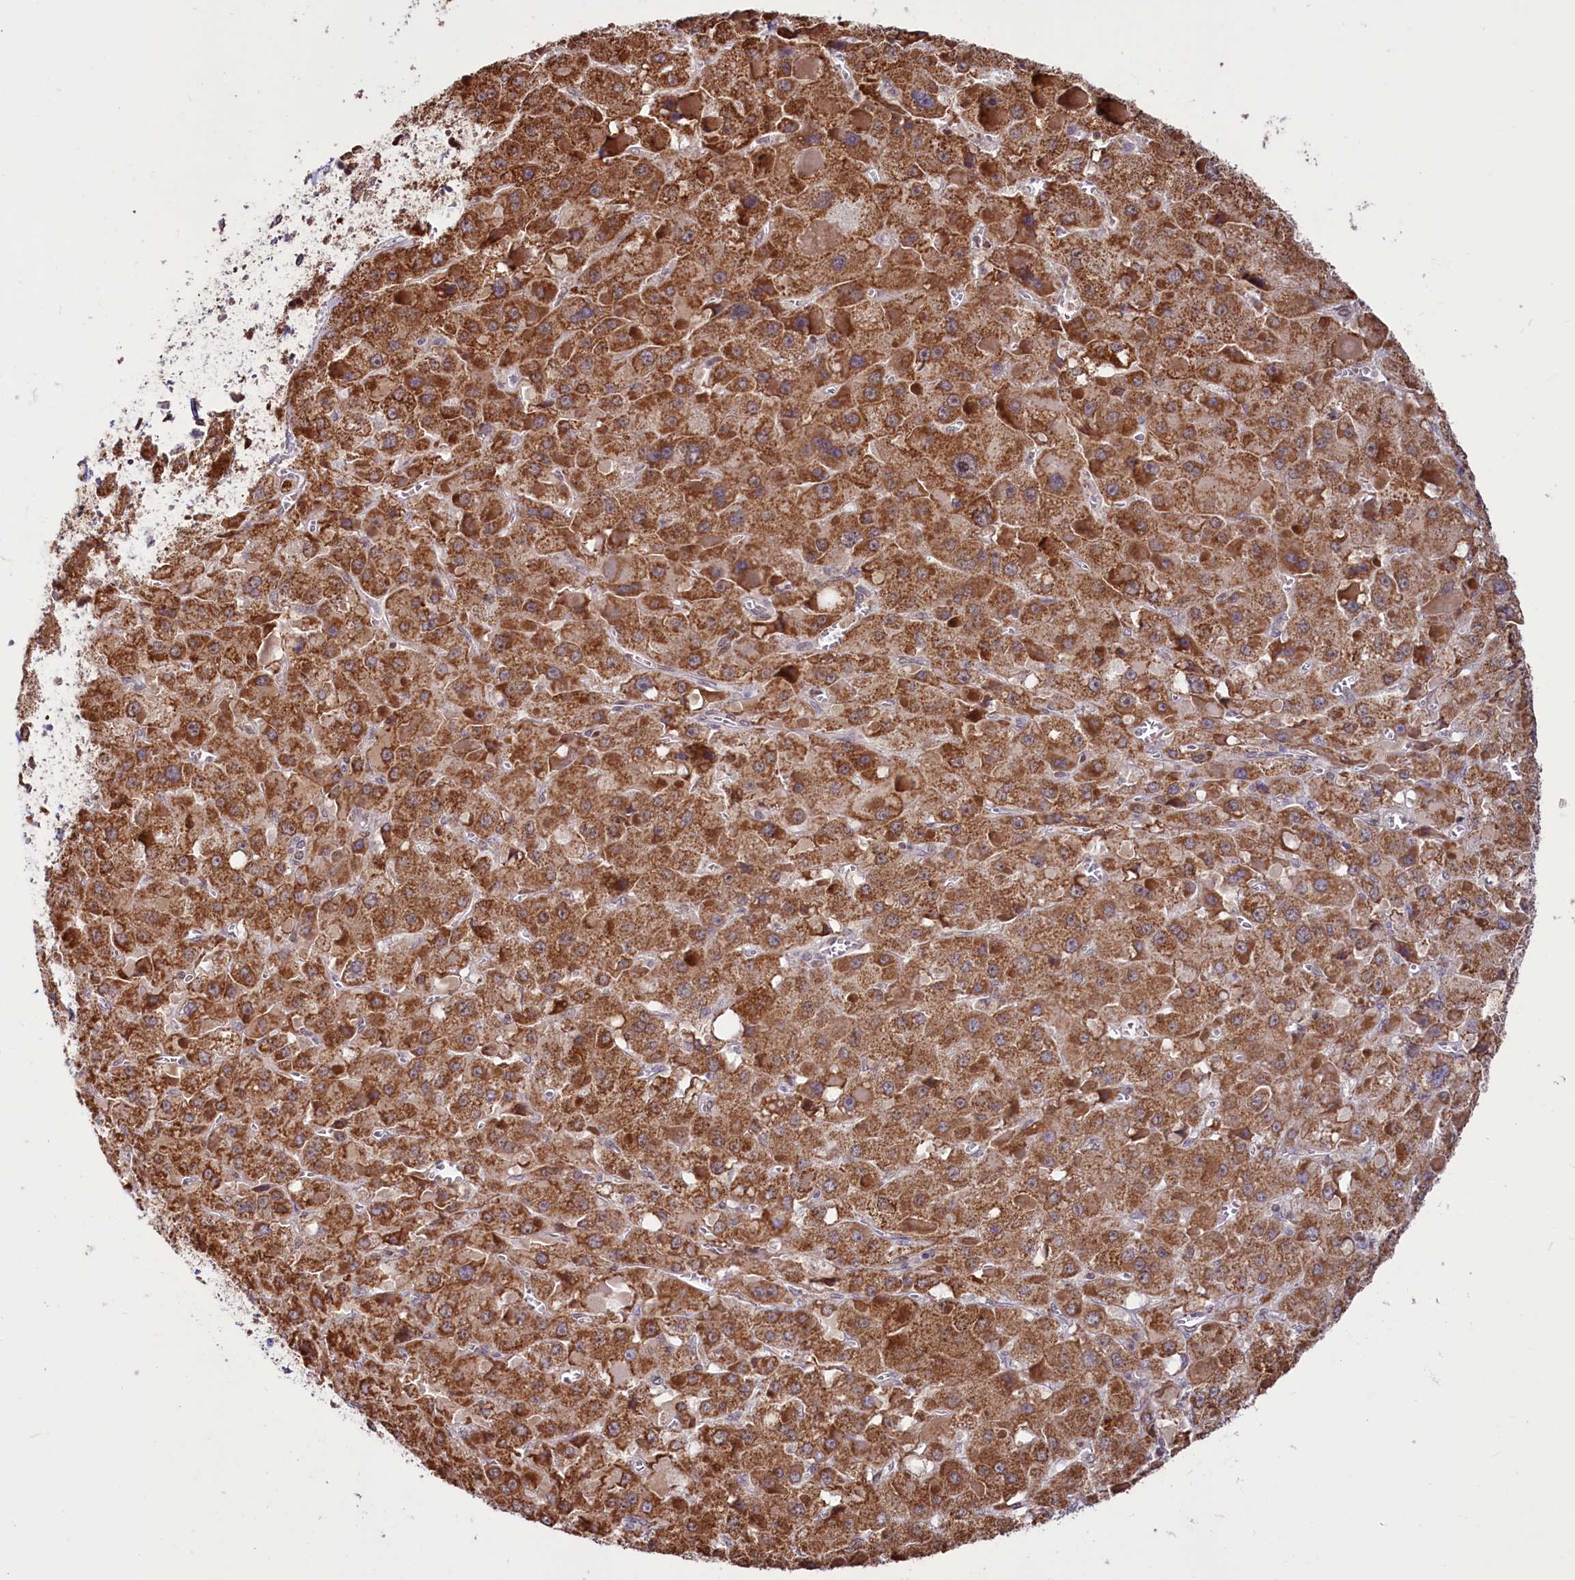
{"staining": {"intensity": "strong", "quantity": ">75%", "location": "cytoplasmic/membranous"}, "tissue": "liver cancer", "cell_type": "Tumor cells", "image_type": "cancer", "snomed": [{"axis": "morphology", "description": "Carcinoma, Hepatocellular, NOS"}, {"axis": "topography", "description": "Liver"}], "caption": "Immunohistochemistry of liver cancer (hepatocellular carcinoma) shows high levels of strong cytoplasmic/membranous expression in approximately >75% of tumor cells. The staining was performed using DAB (3,3'-diaminobenzidine), with brown indicating positive protein expression. Nuclei are stained blue with hematoxylin.", "gene": "PHC3", "patient": {"sex": "female", "age": 73}}